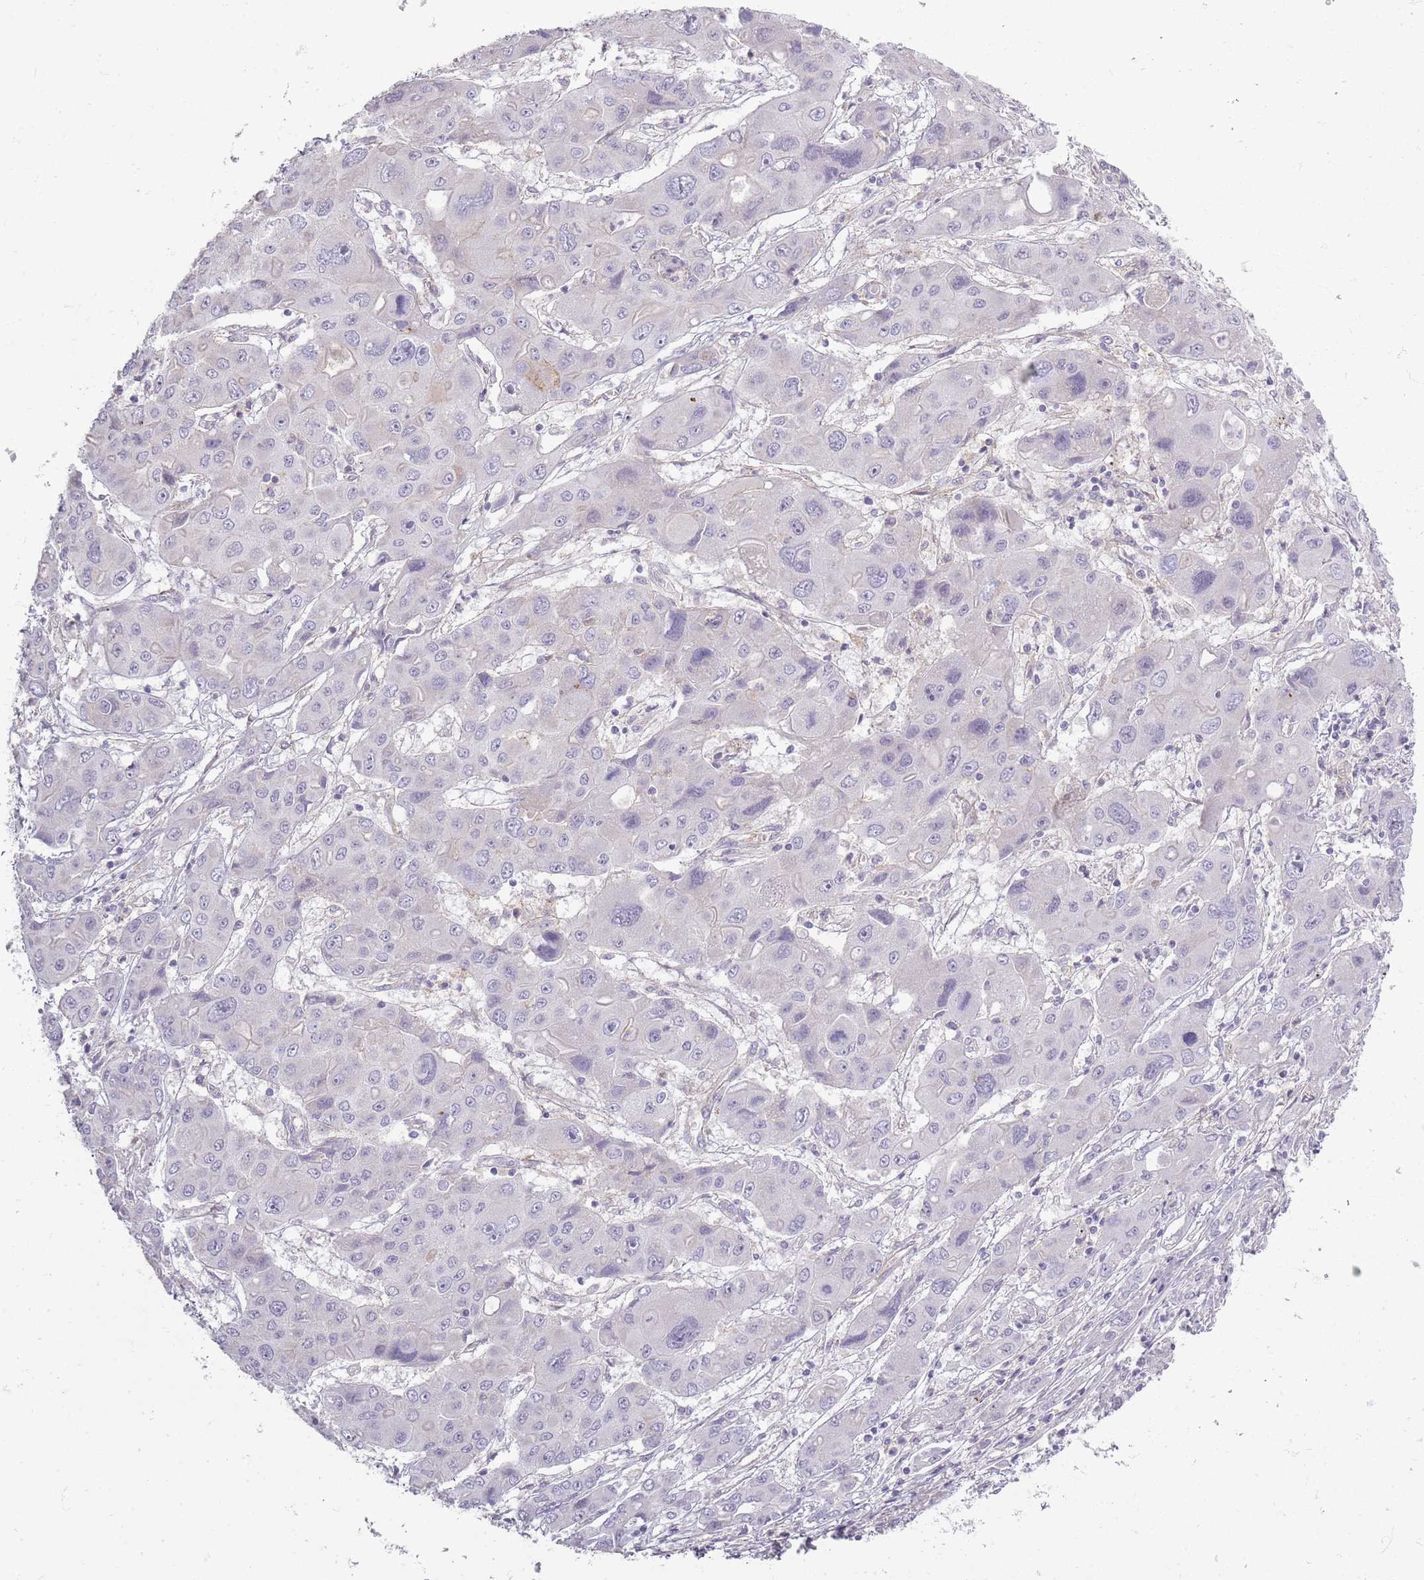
{"staining": {"intensity": "negative", "quantity": "none", "location": "none"}, "tissue": "liver cancer", "cell_type": "Tumor cells", "image_type": "cancer", "snomed": [{"axis": "morphology", "description": "Cholangiocarcinoma"}, {"axis": "topography", "description": "Liver"}], "caption": "DAB (3,3'-diaminobenzidine) immunohistochemical staining of human liver cholangiocarcinoma shows no significant staining in tumor cells.", "gene": "SYNGR3", "patient": {"sex": "male", "age": 67}}